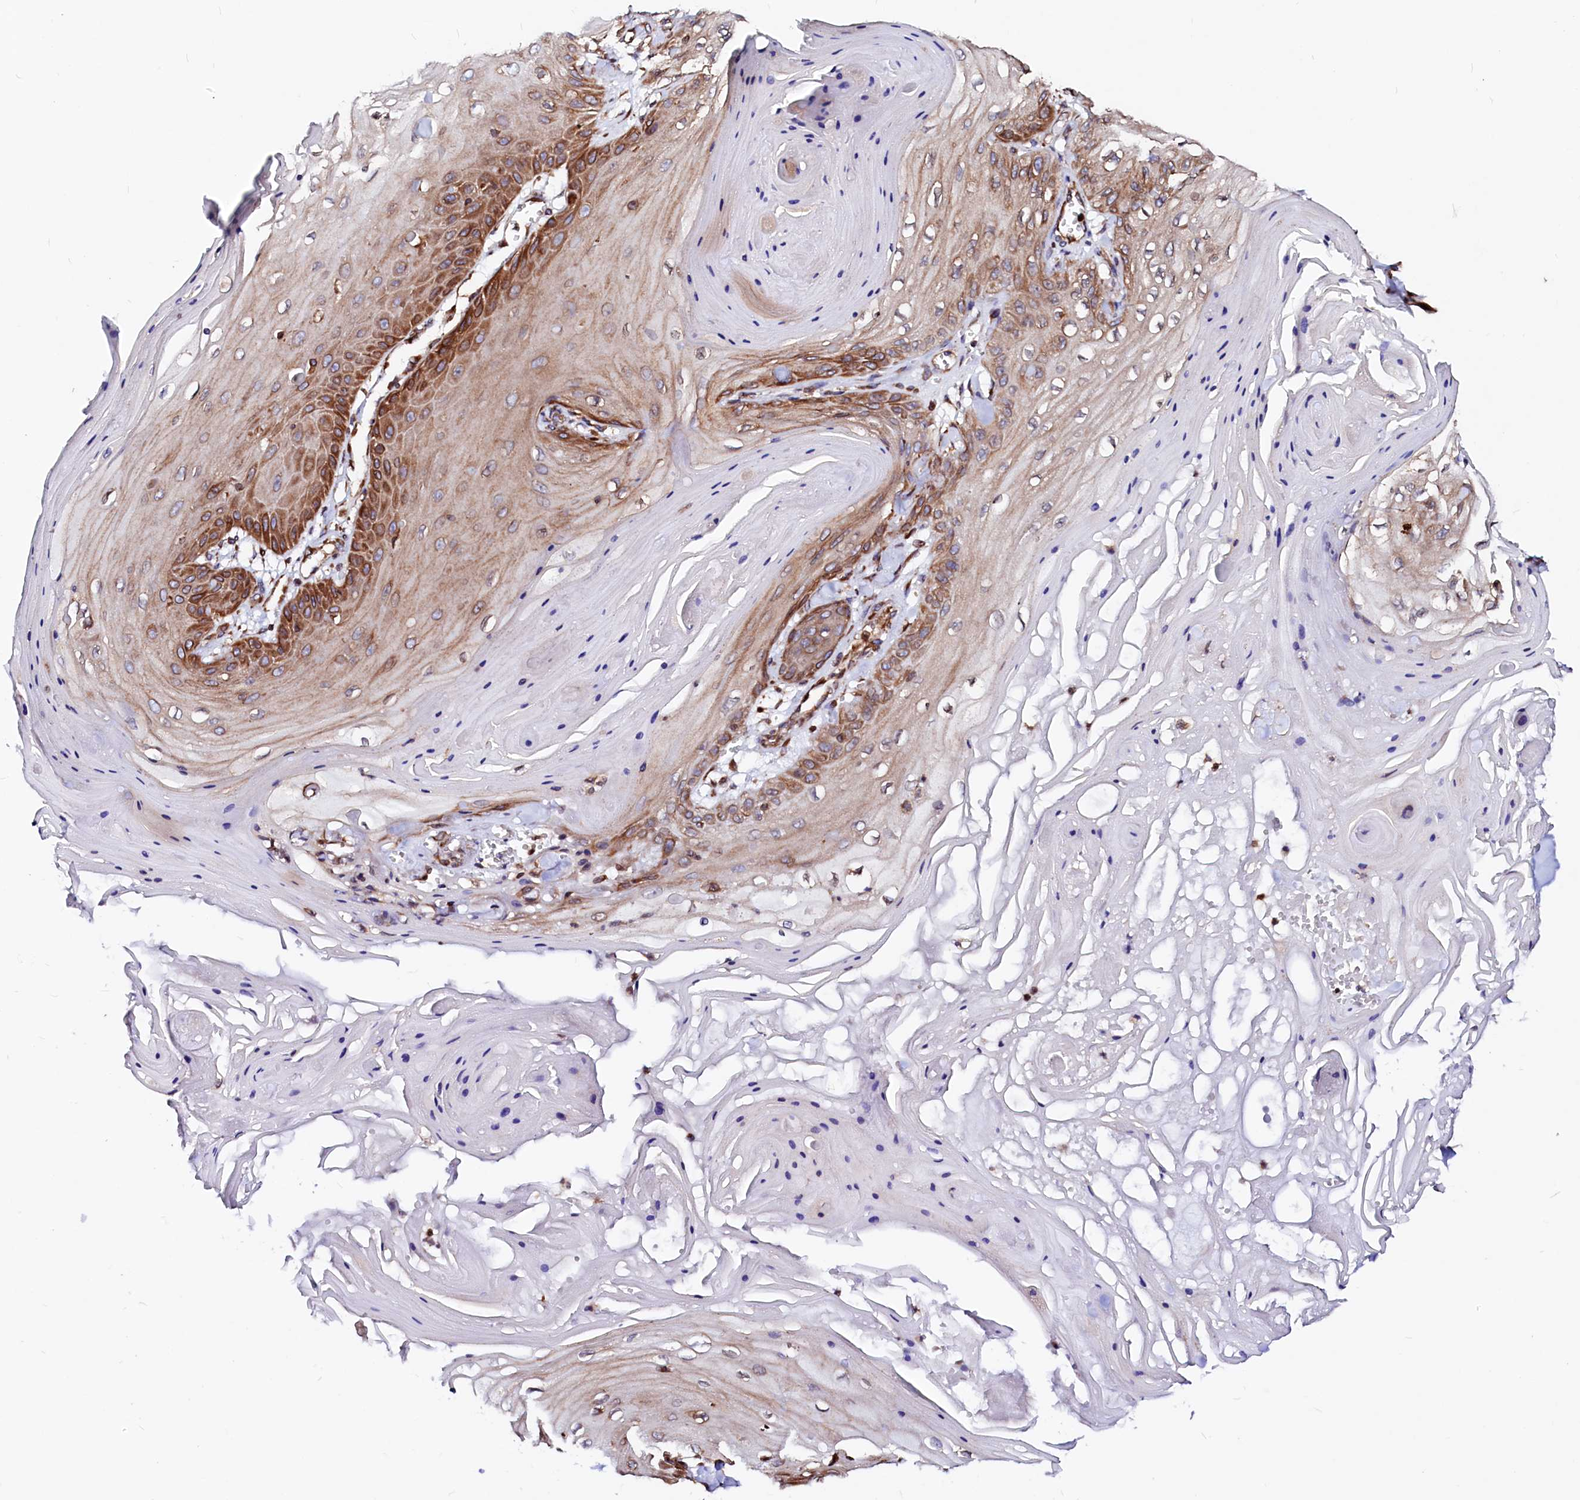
{"staining": {"intensity": "strong", "quantity": "25%-75%", "location": "cytoplasmic/membranous"}, "tissue": "skin cancer", "cell_type": "Tumor cells", "image_type": "cancer", "snomed": [{"axis": "morphology", "description": "Squamous cell carcinoma, NOS"}, {"axis": "topography", "description": "Skin"}], "caption": "The photomicrograph shows staining of squamous cell carcinoma (skin), revealing strong cytoplasmic/membranous protein expression (brown color) within tumor cells. The staining was performed using DAB (3,3'-diaminobenzidine), with brown indicating positive protein expression. Nuclei are stained blue with hematoxylin.", "gene": "DERL1", "patient": {"sex": "male", "age": 74}}